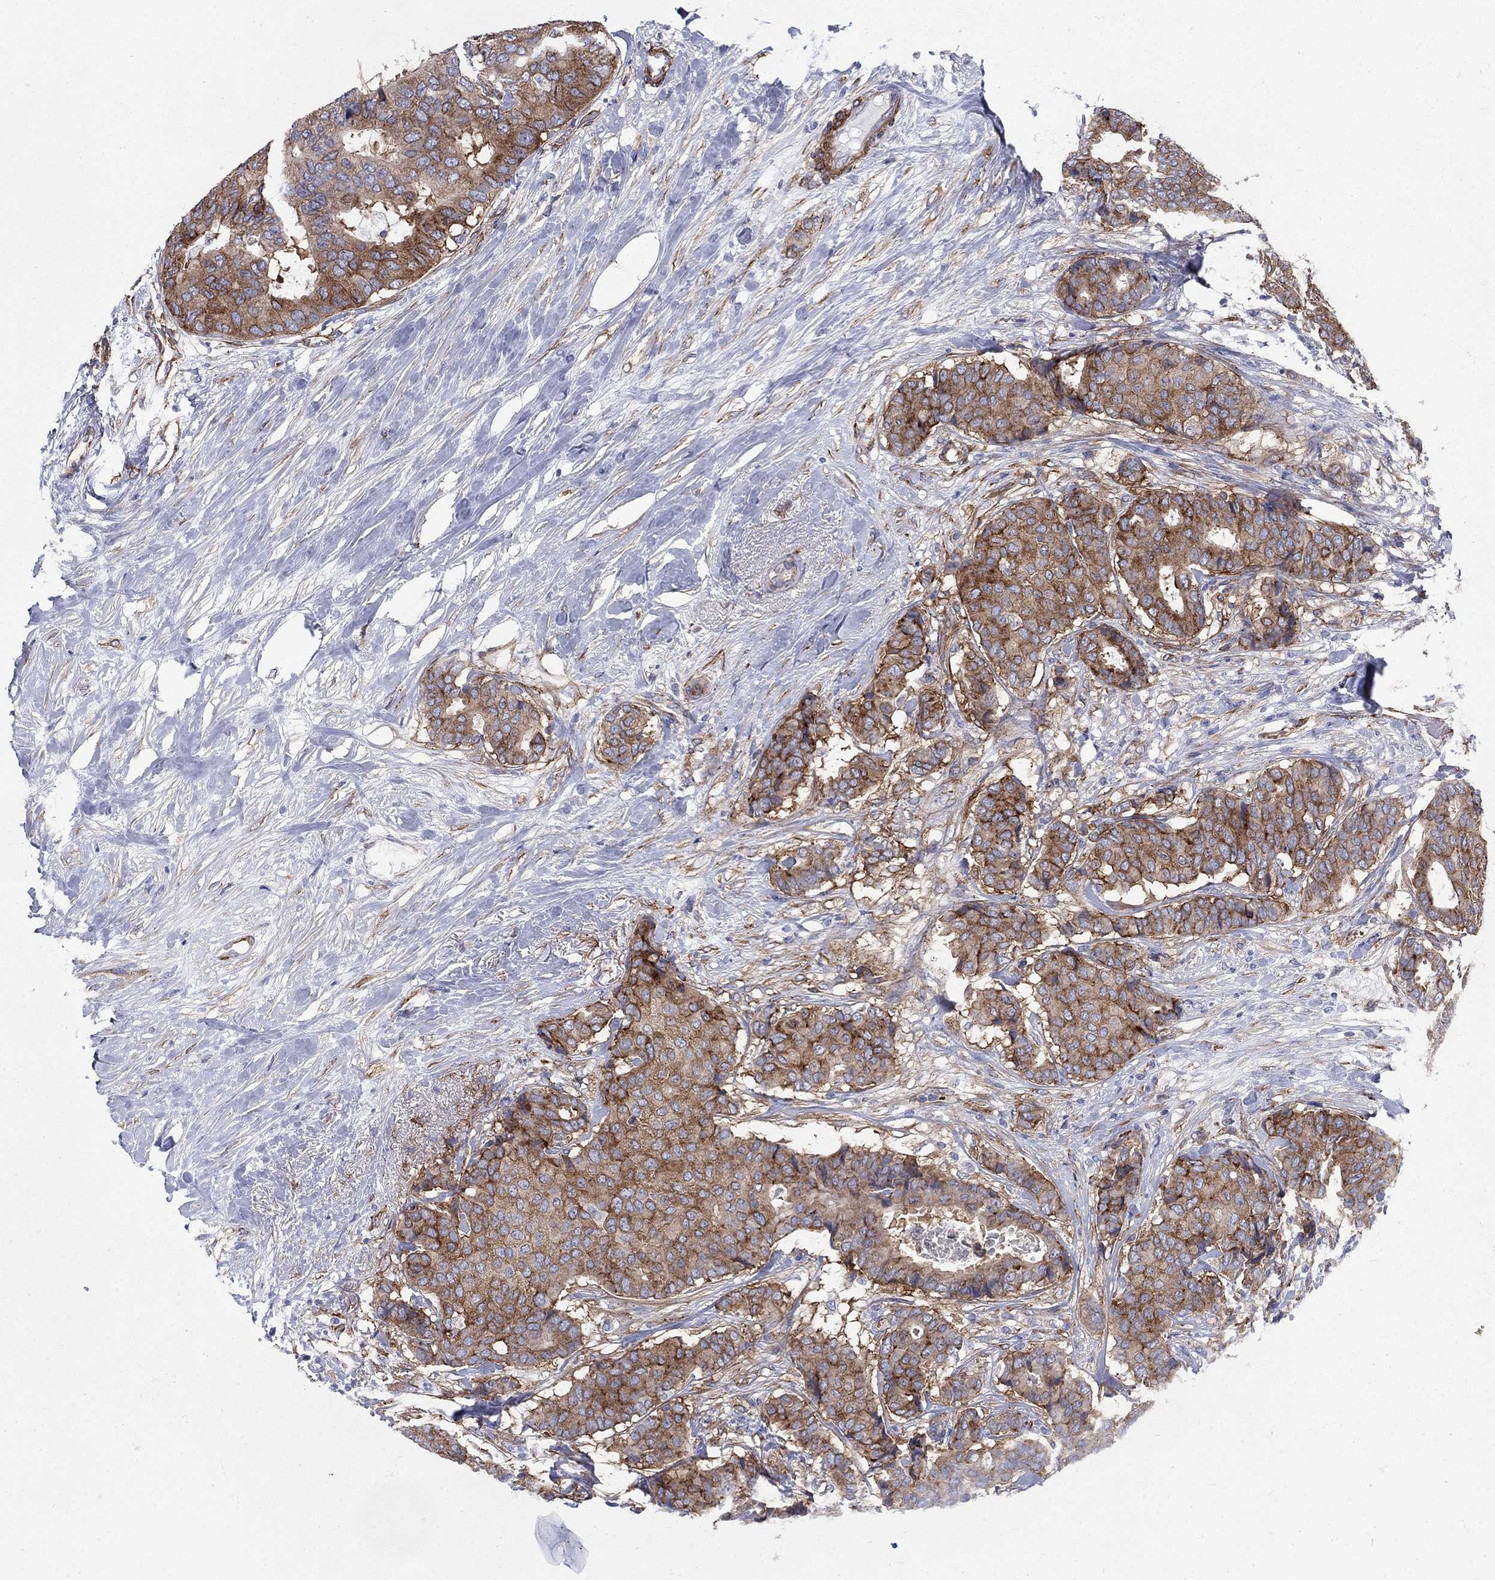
{"staining": {"intensity": "strong", "quantity": "25%-75%", "location": "cytoplasmic/membranous"}, "tissue": "breast cancer", "cell_type": "Tumor cells", "image_type": "cancer", "snomed": [{"axis": "morphology", "description": "Duct carcinoma"}, {"axis": "topography", "description": "Breast"}], "caption": "This photomicrograph shows IHC staining of breast infiltrating ductal carcinoma, with high strong cytoplasmic/membranous expression in about 25%-75% of tumor cells.", "gene": "SEPTIN8", "patient": {"sex": "female", "age": 75}}